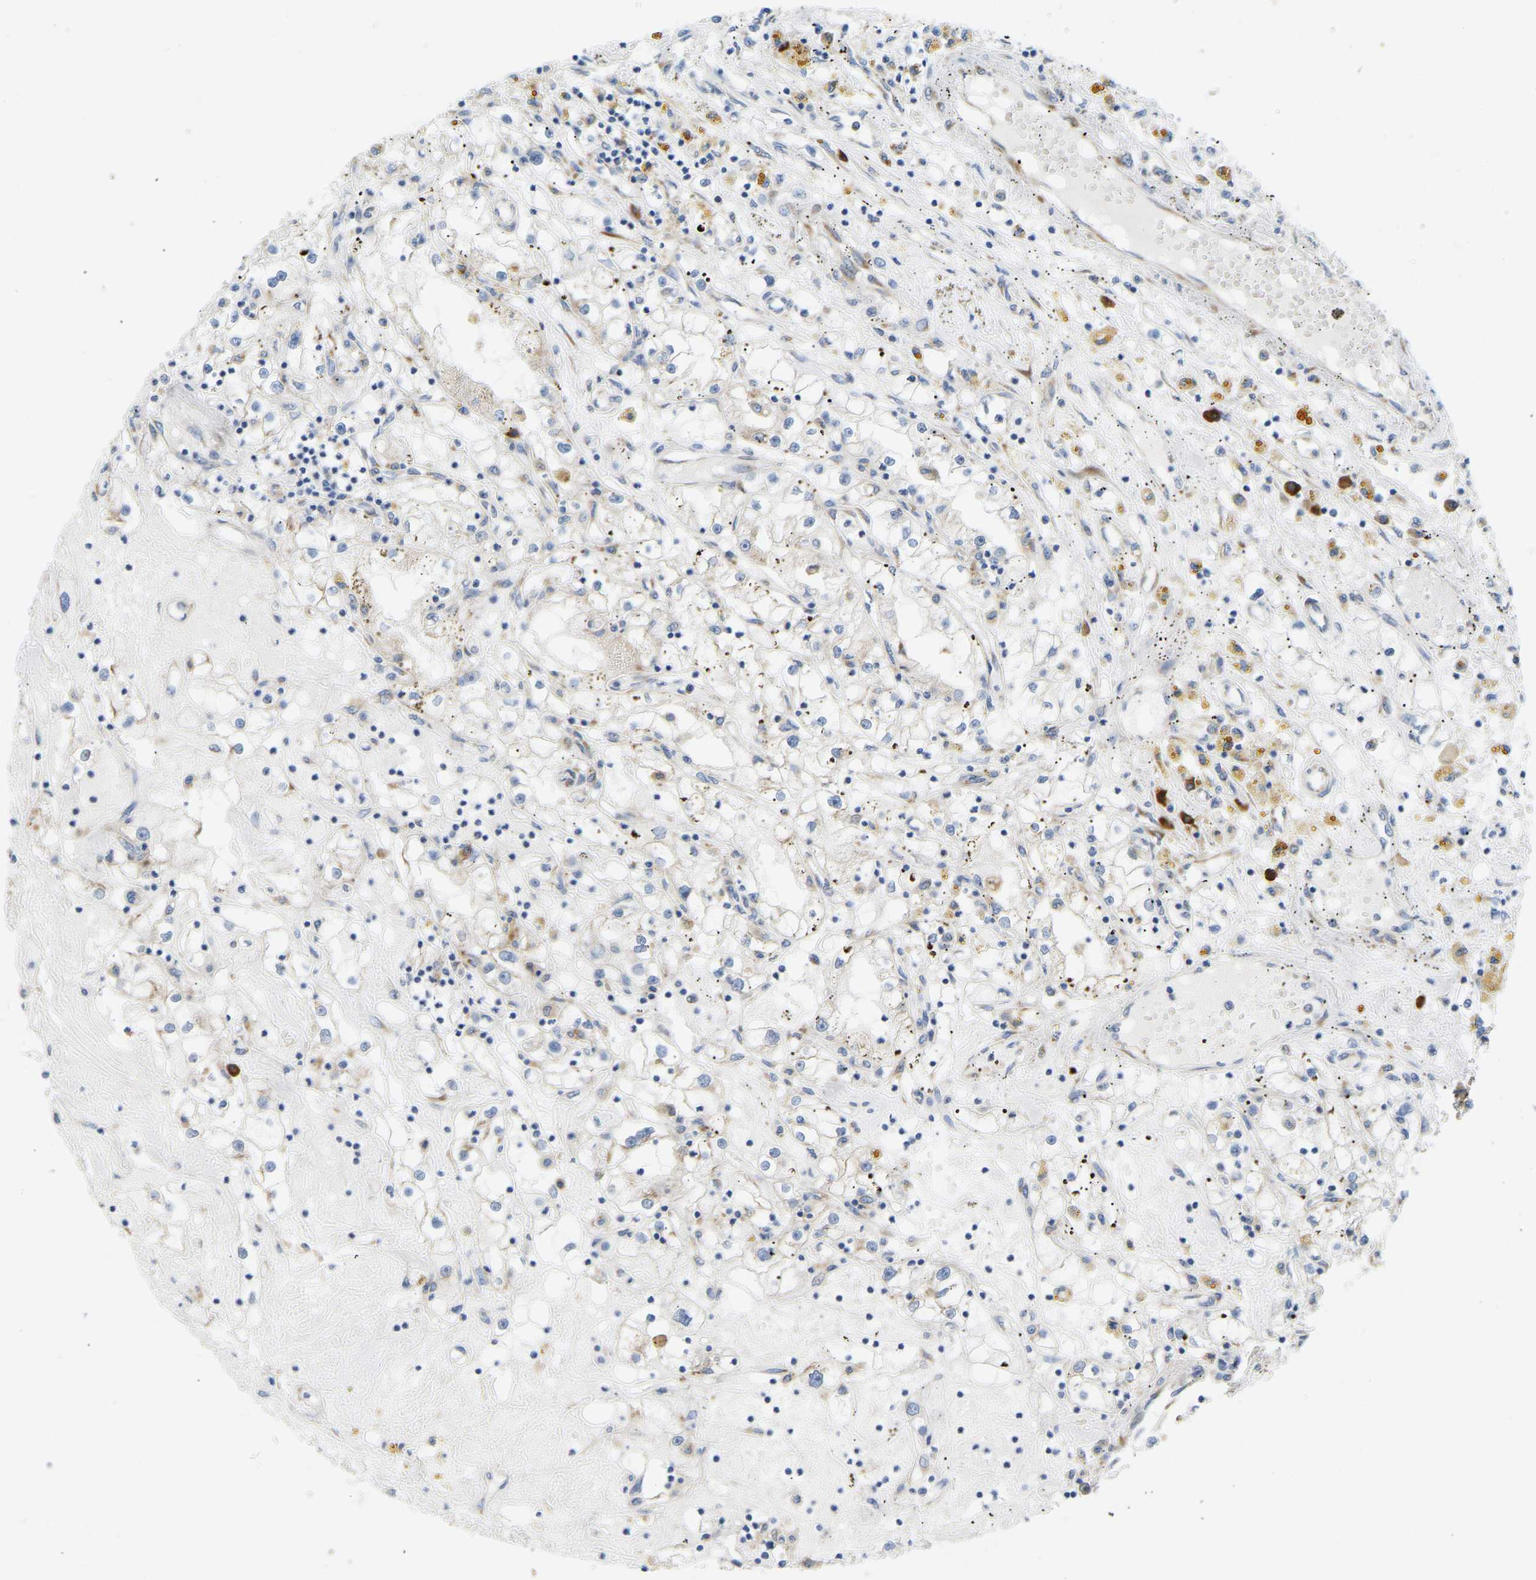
{"staining": {"intensity": "strong", "quantity": "25%-75%", "location": "cytoplasmic/membranous"}, "tissue": "renal cancer", "cell_type": "Tumor cells", "image_type": "cancer", "snomed": [{"axis": "morphology", "description": "Adenocarcinoma, NOS"}, {"axis": "topography", "description": "Kidney"}], "caption": "Strong cytoplasmic/membranous positivity is identified in approximately 25%-75% of tumor cells in renal cancer.", "gene": "SND1", "patient": {"sex": "male", "age": 56}}